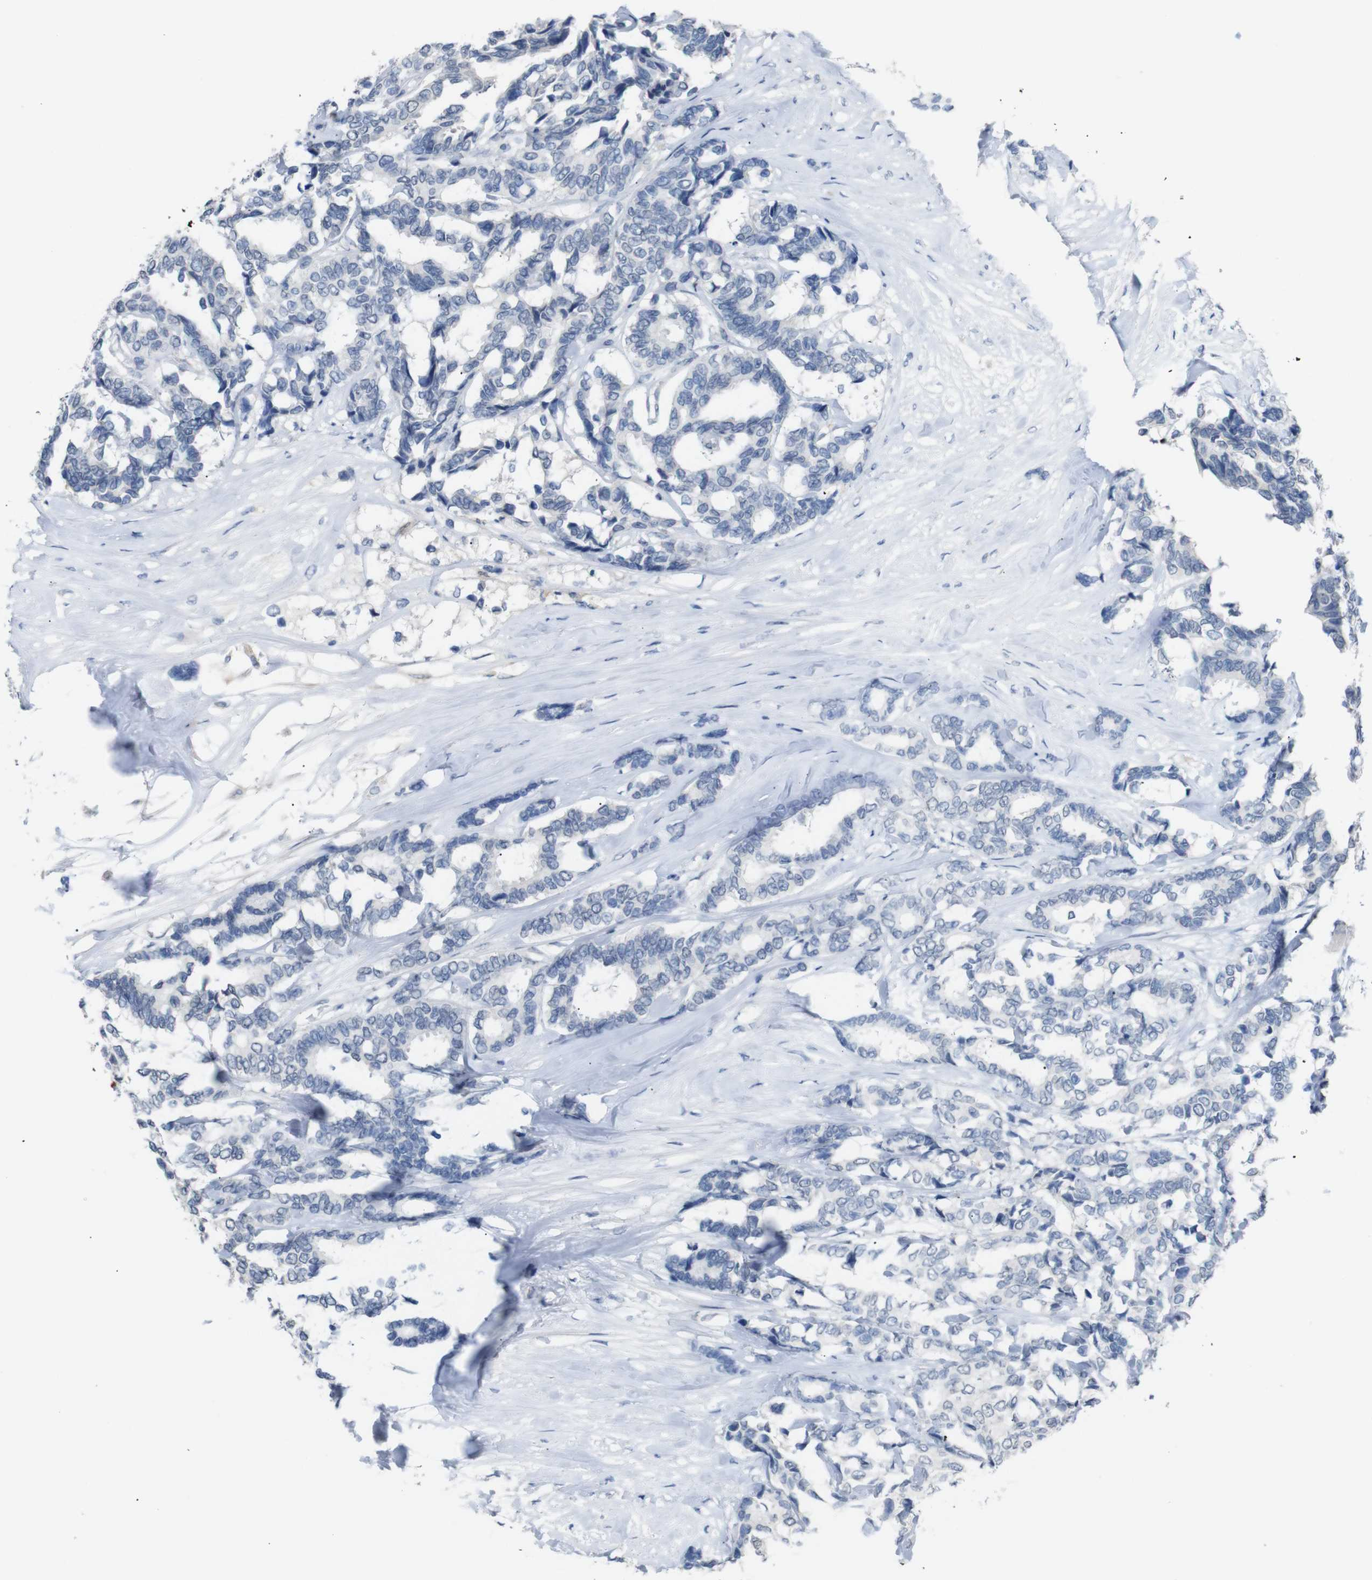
{"staining": {"intensity": "negative", "quantity": "none", "location": "none"}, "tissue": "breast cancer", "cell_type": "Tumor cells", "image_type": "cancer", "snomed": [{"axis": "morphology", "description": "Duct carcinoma"}, {"axis": "topography", "description": "Breast"}], "caption": "Tumor cells are negative for brown protein staining in breast cancer.", "gene": "CHRM5", "patient": {"sex": "female", "age": 87}}